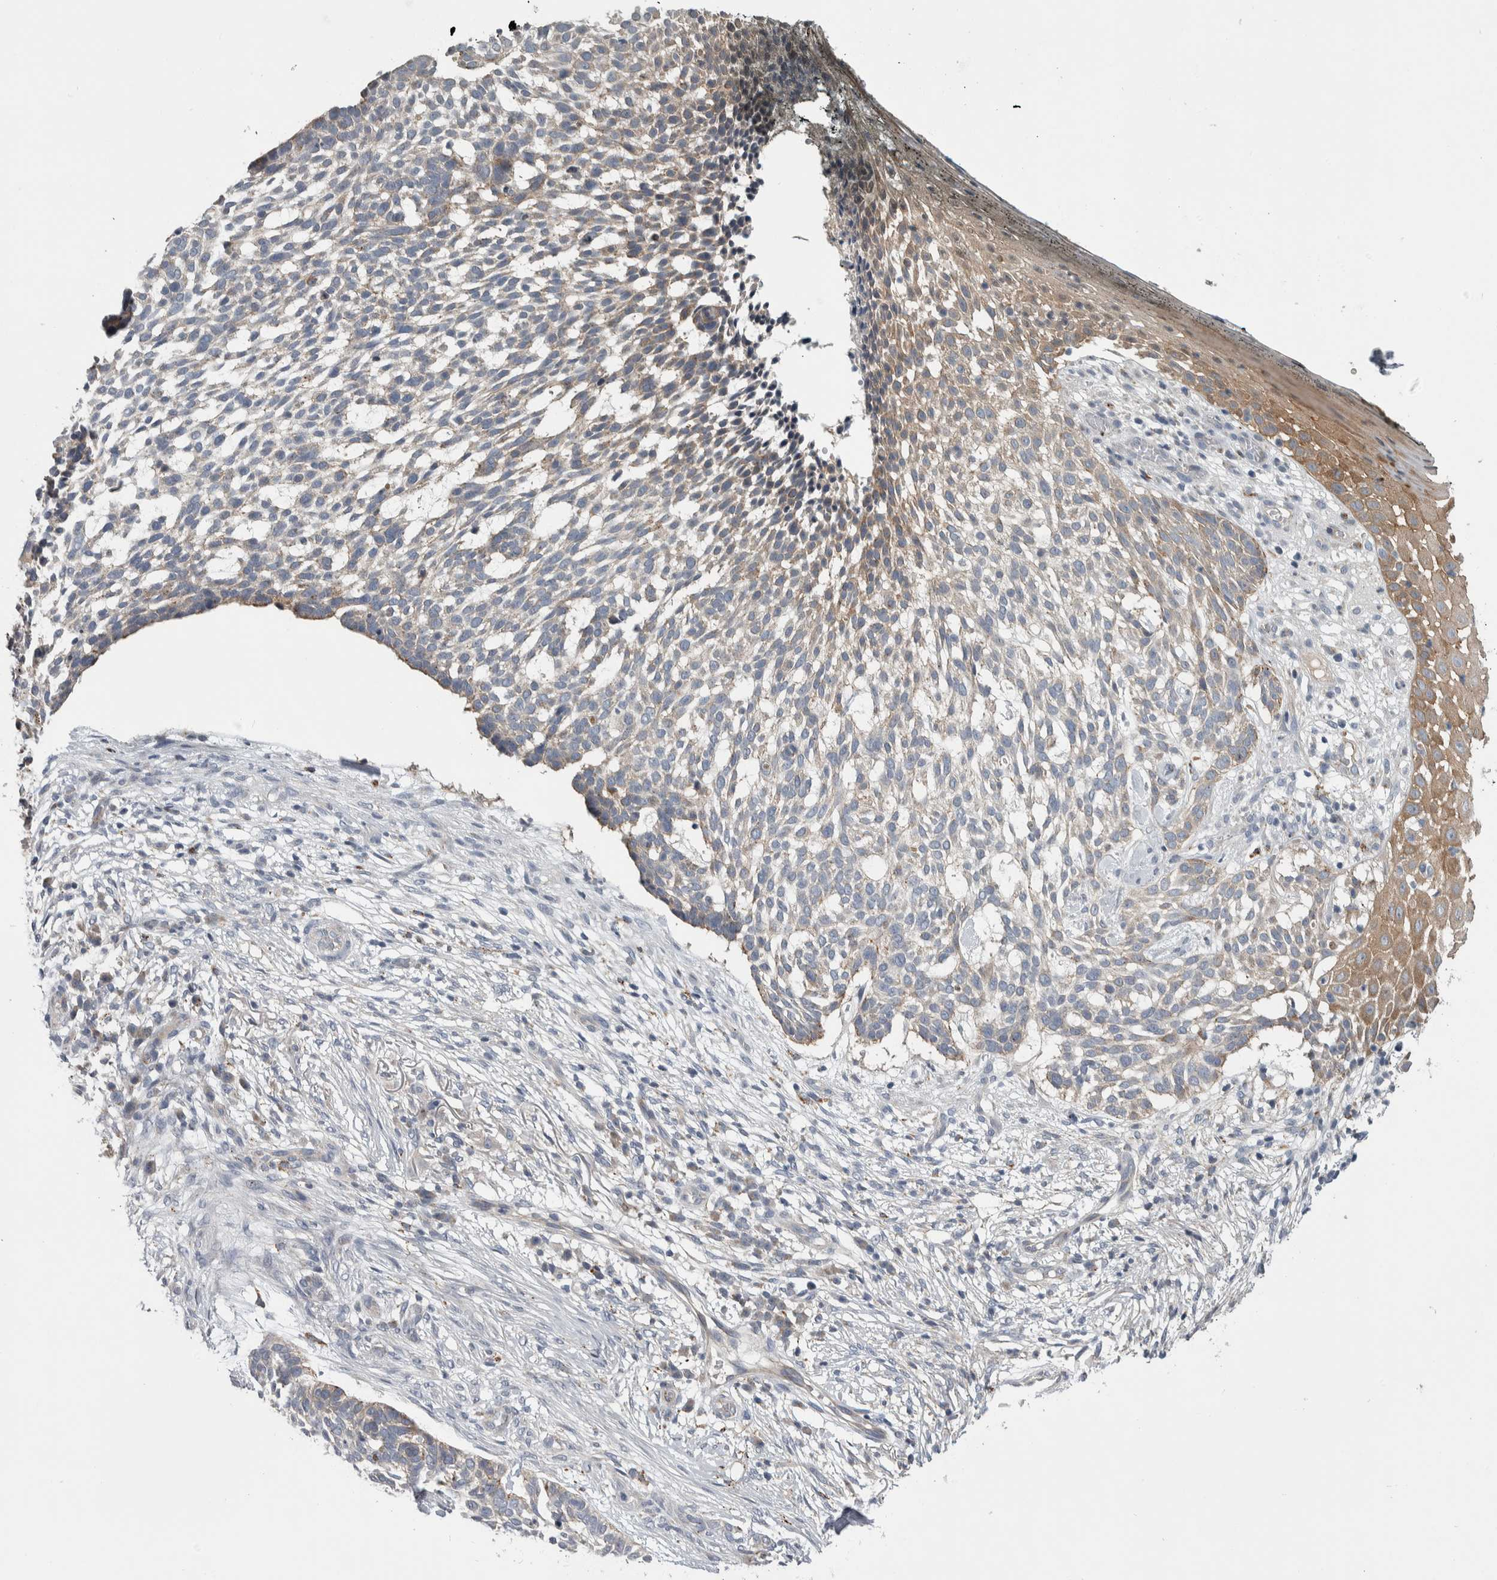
{"staining": {"intensity": "weak", "quantity": "<25%", "location": "cytoplasmic/membranous"}, "tissue": "skin cancer", "cell_type": "Tumor cells", "image_type": "cancer", "snomed": [{"axis": "morphology", "description": "Basal cell carcinoma"}, {"axis": "topography", "description": "Skin"}], "caption": "Immunohistochemistry histopathology image of human skin cancer (basal cell carcinoma) stained for a protein (brown), which reveals no positivity in tumor cells.", "gene": "FAM83G", "patient": {"sex": "female", "age": 64}}